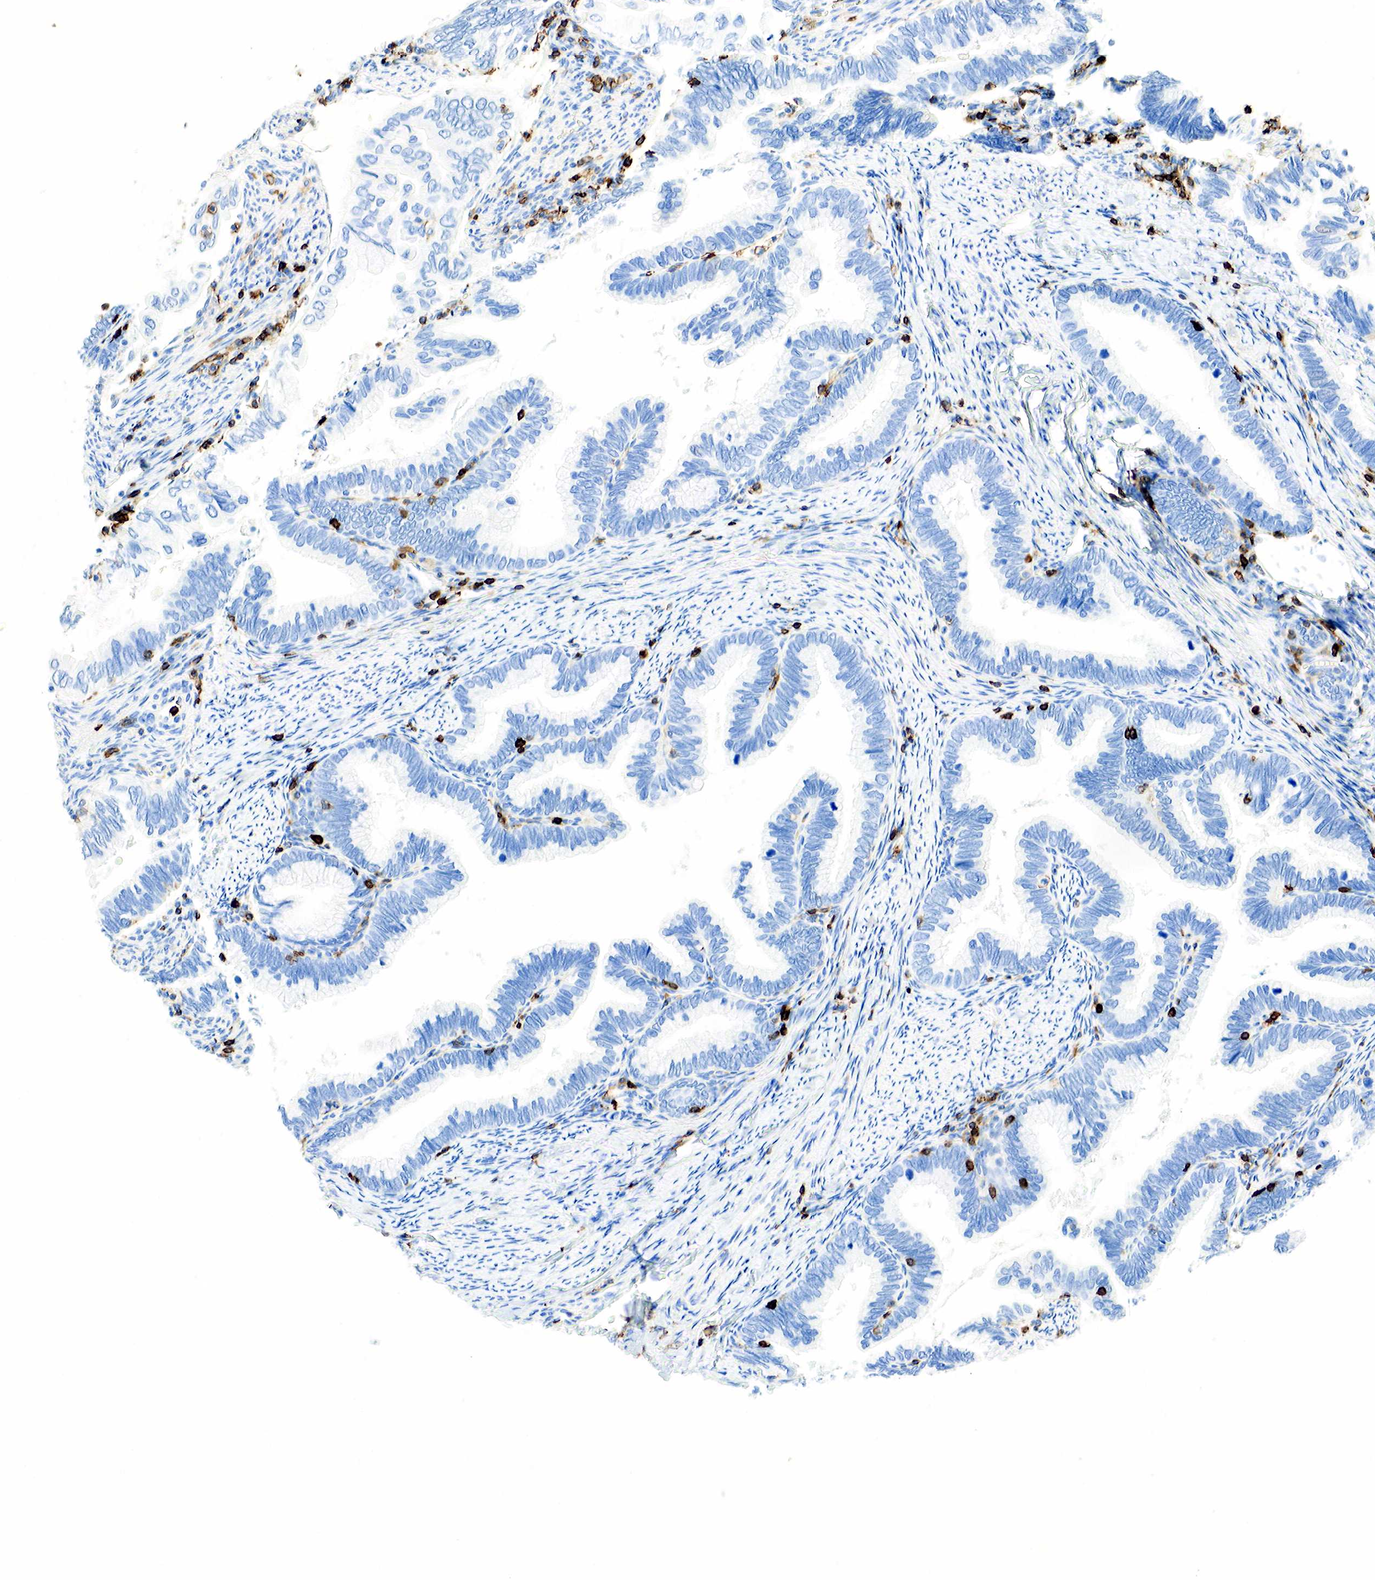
{"staining": {"intensity": "negative", "quantity": "none", "location": "none"}, "tissue": "cervical cancer", "cell_type": "Tumor cells", "image_type": "cancer", "snomed": [{"axis": "morphology", "description": "Adenocarcinoma, NOS"}, {"axis": "topography", "description": "Cervix"}], "caption": "The histopathology image exhibits no significant positivity in tumor cells of cervical adenocarcinoma. Nuclei are stained in blue.", "gene": "PTPRC", "patient": {"sex": "female", "age": 49}}